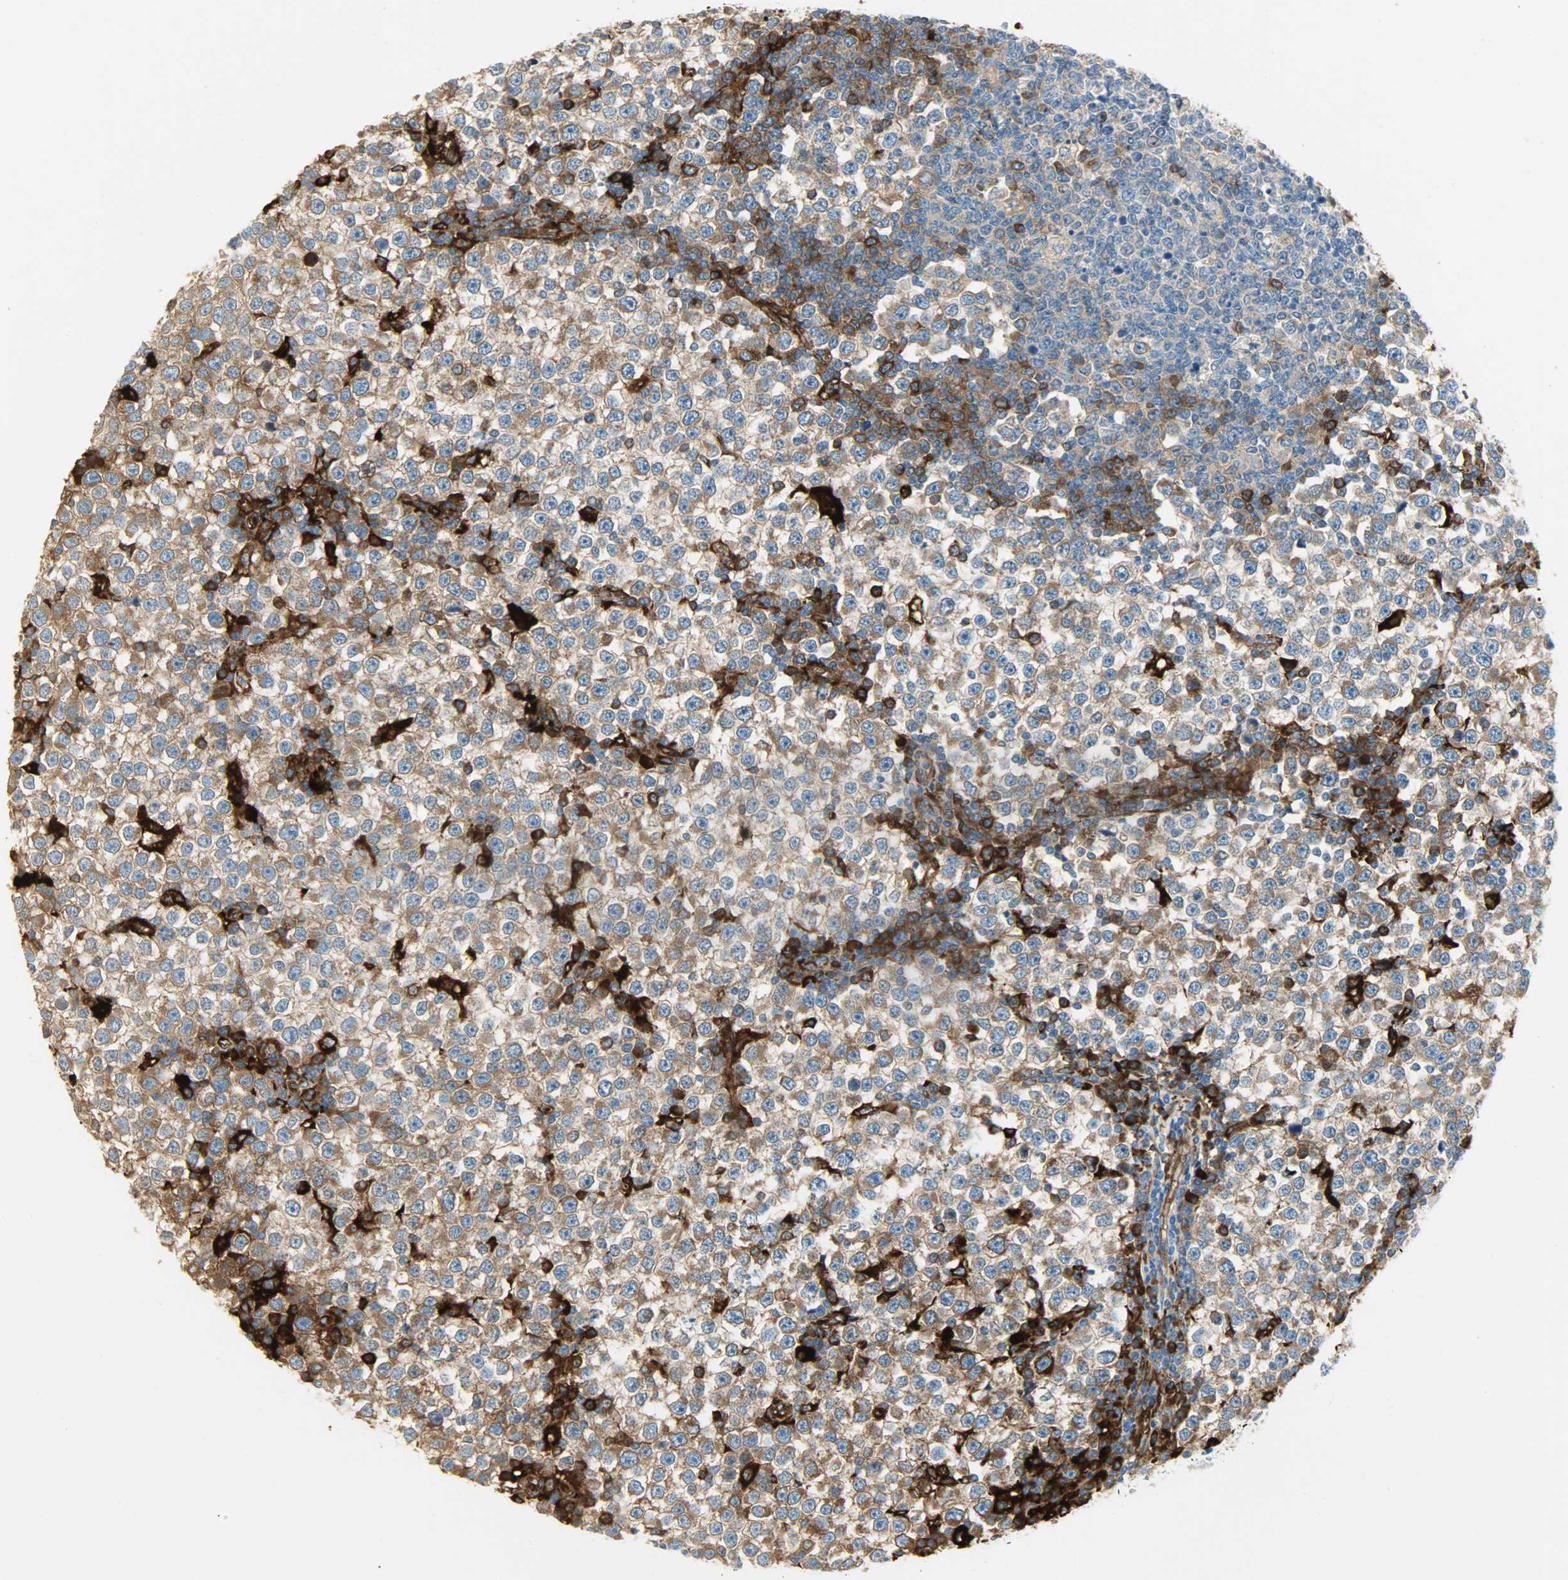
{"staining": {"intensity": "moderate", "quantity": ">75%", "location": "cytoplasmic/membranous"}, "tissue": "testis cancer", "cell_type": "Tumor cells", "image_type": "cancer", "snomed": [{"axis": "morphology", "description": "Seminoma, NOS"}, {"axis": "topography", "description": "Testis"}], "caption": "Testis cancer tissue shows moderate cytoplasmic/membranous expression in approximately >75% of tumor cells", "gene": "WARS1", "patient": {"sex": "male", "age": 65}}